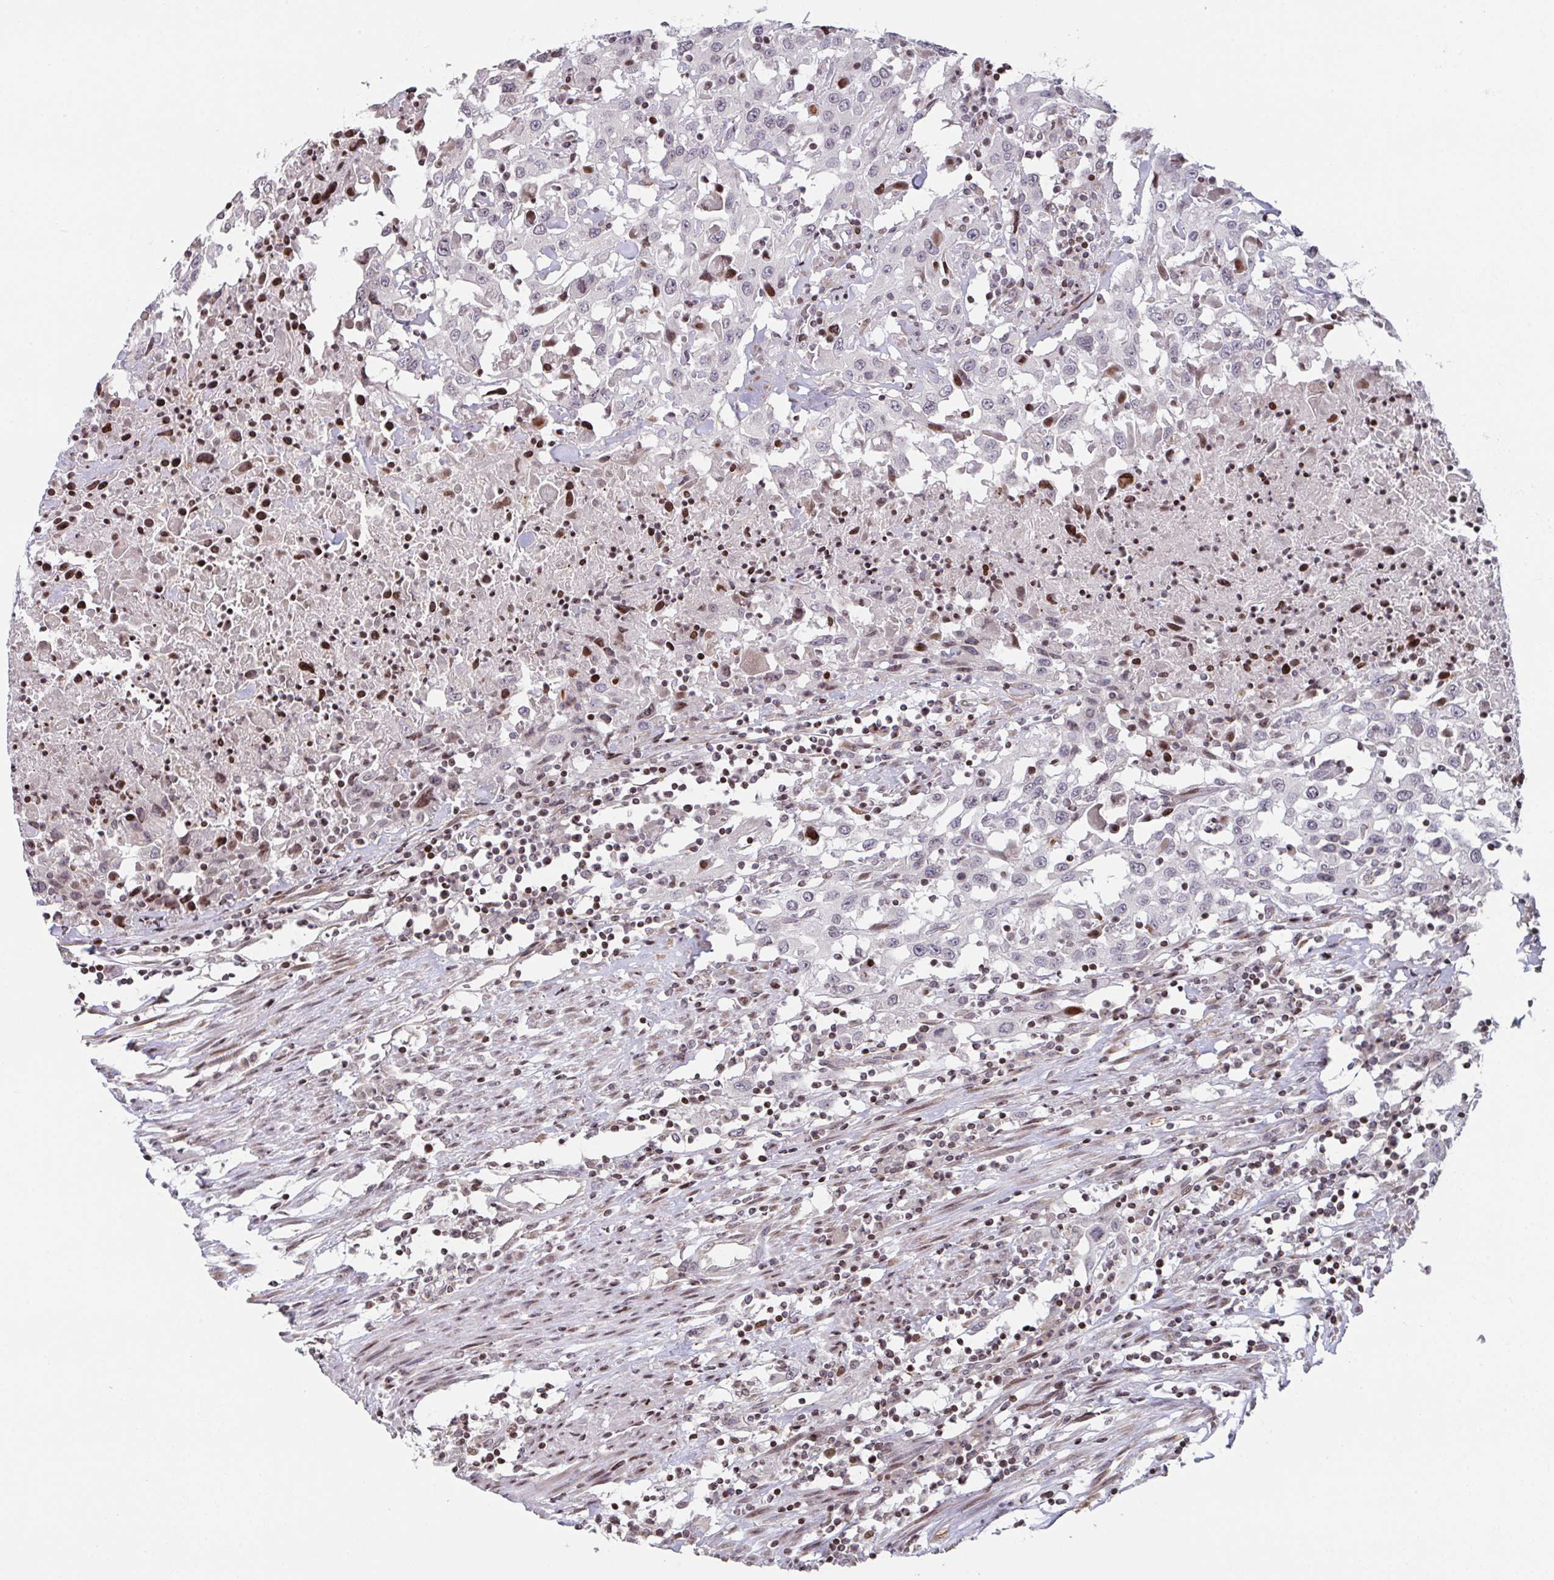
{"staining": {"intensity": "negative", "quantity": "none", "location": "none"}, "tissue": "urothelial cancer", "cell_type": "Tumor cells", "image_type": "cancer", "snomed": [{"axis": "morphology", "description": "Urothelial carcinoma, High grade"}, {"axis": "topography", "description": "Urinary bladder"}], "caption": "High-grade urothelial carcinoma was stained to show a protein in brown. There is no significant positivity in tumor cells.", "gene": "PCDHB8", "patient": {"sex": "male", "age": 61}}